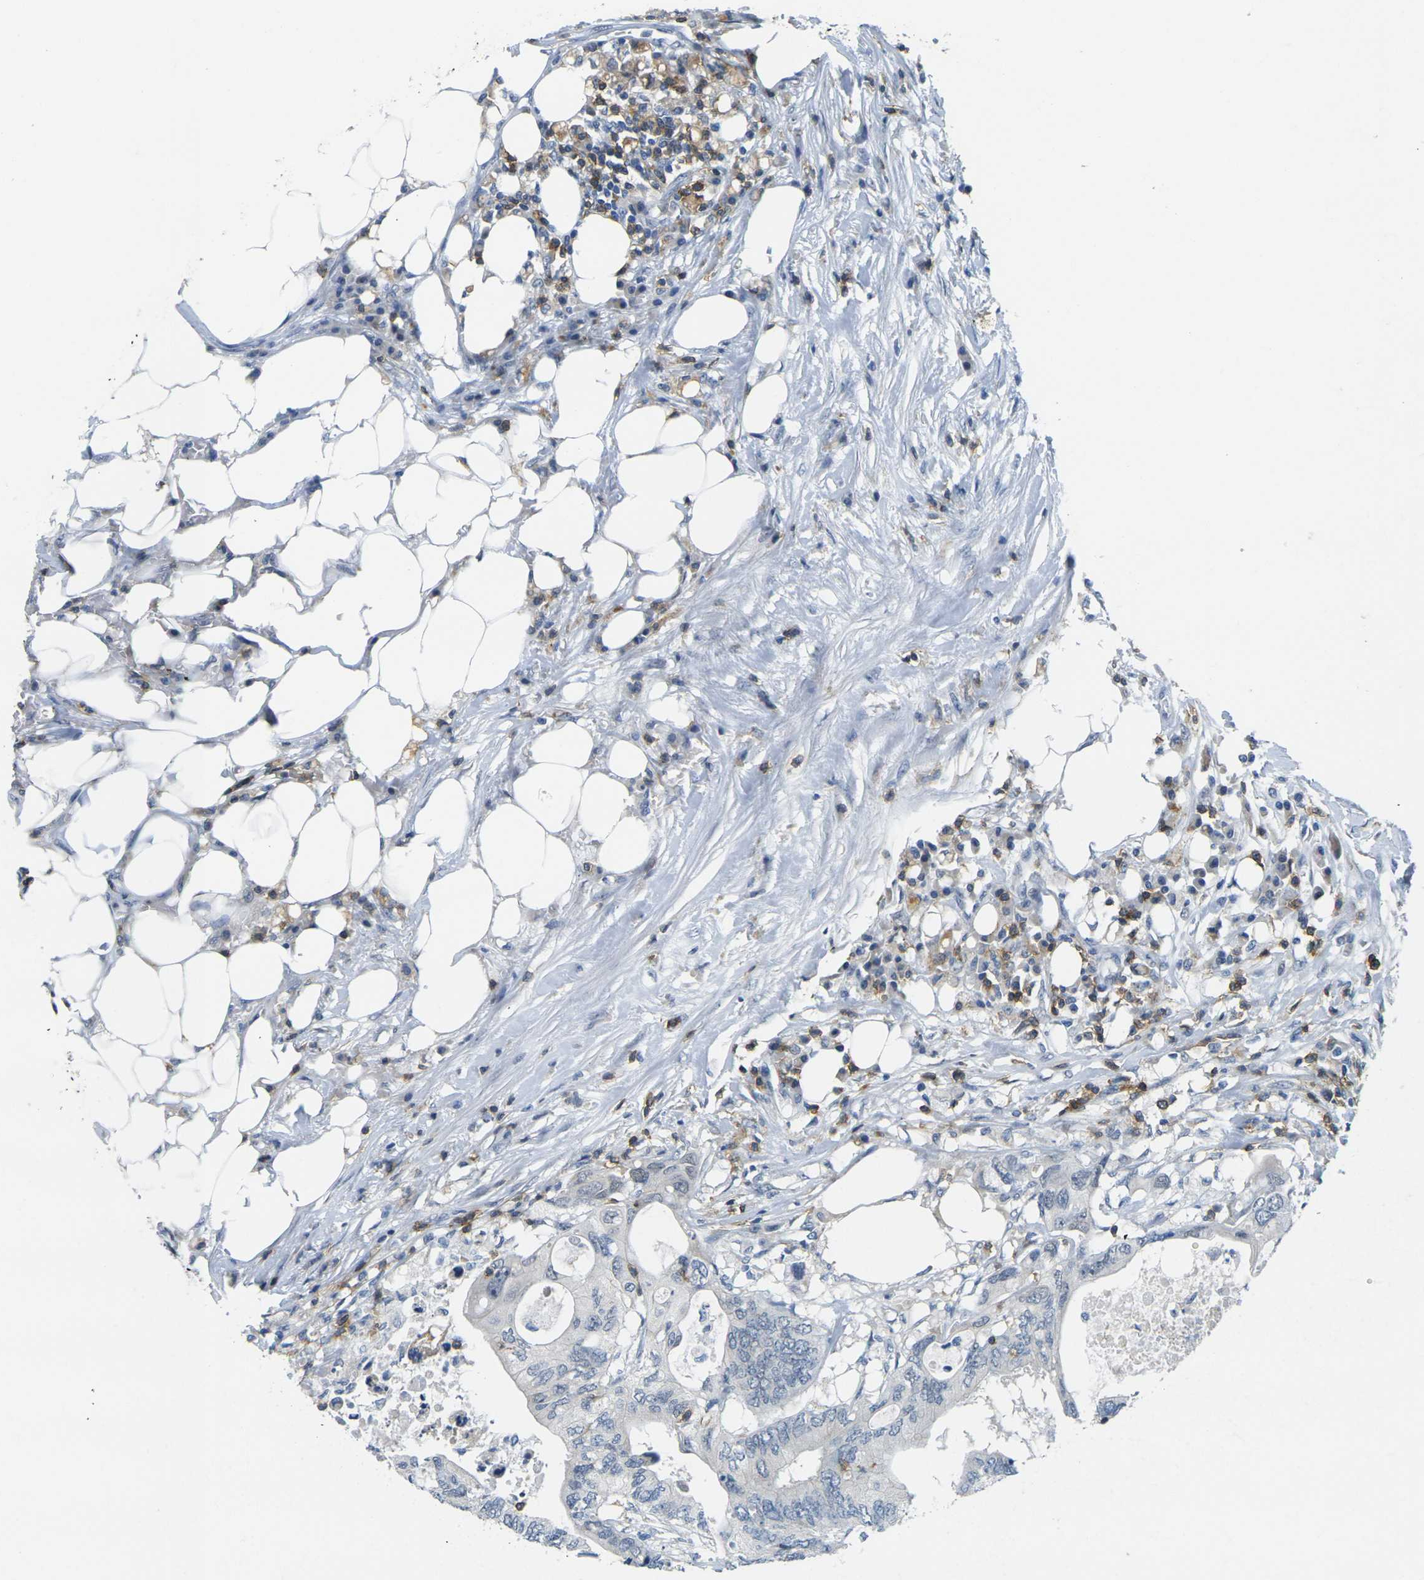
{"staining": {"intensity": "negative", "quantity": "none", "location": "none"}, "tissue": "colorectal cancer", "cell_type": "Tumor cells", "image_type": "cancer", "snomed": [{"axis": "morphology", "description": "Adenocarcinoma, NOS"}, {"axis": "topography", "description": "Colon"}], "caption": "Immunohistochemistry (IHC) of human colorectal adenocarcinoma exhibits no positivity in tumor cells.", "gene": "CD3D", "patient": {"sex": "male", "age": 71}}